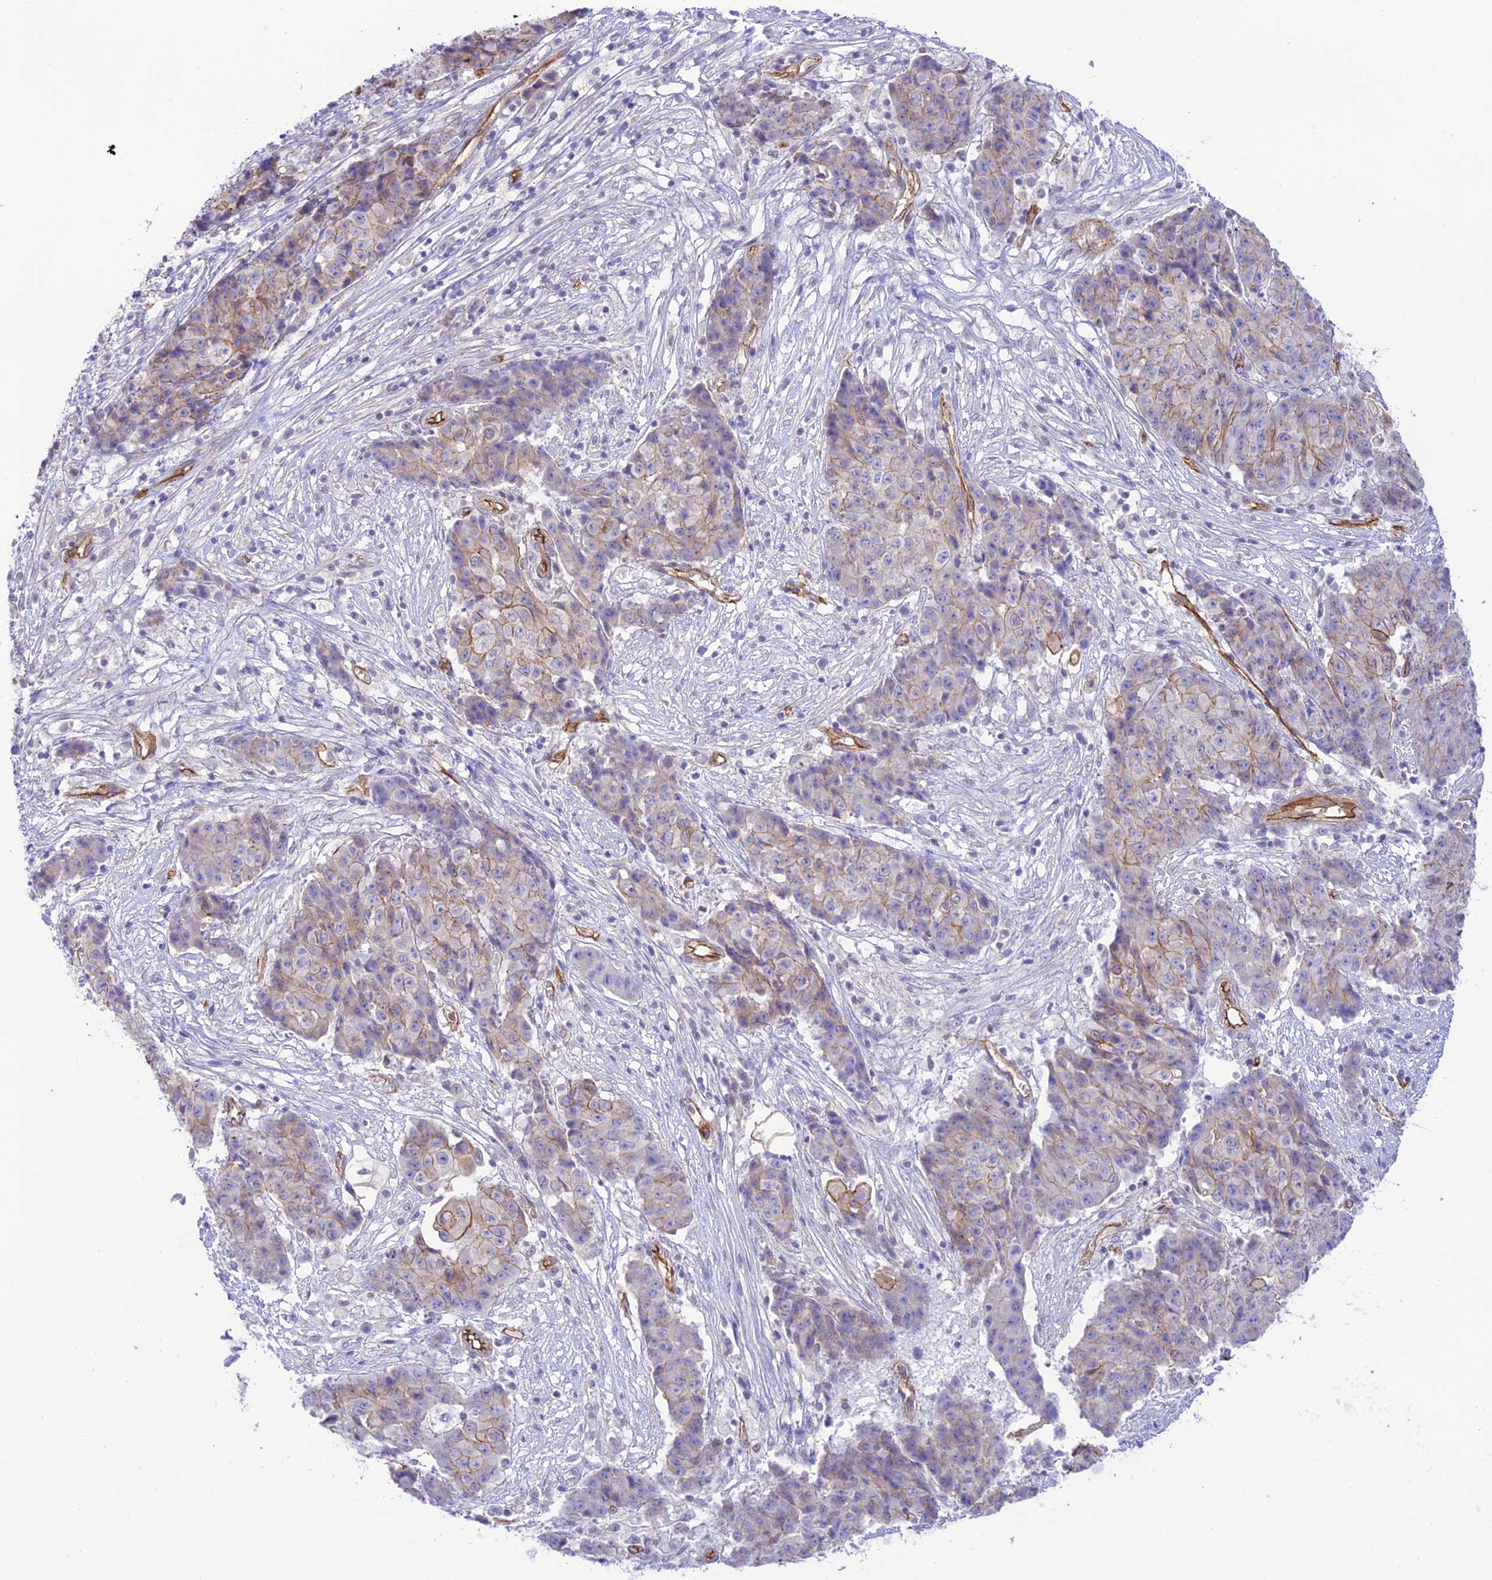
{"staining": {"intensity": "moderate", "quantity": "<25%", "location": "cytoplasmic/membranous"}, "tissue": "ovarian cancer", "cell_type": "Tumor cells", "image_type": "cancer", "snomed": [{"axis": "morphology", "description": "Carcinoma, endometroid"}, {"axis": "topography", "description": "Ovary"}], "caption": "The image shows immunohistochemical staining of endometroid carcinoma (ovarian). There is moderate cytoplasmic/membranous positivity is present in about <25% of tumor cells. (Brightfield microscopy of DAB IHC at high magnification).", "gene": "YPEL5", "patient": {"sex": "female", "age": 42}}